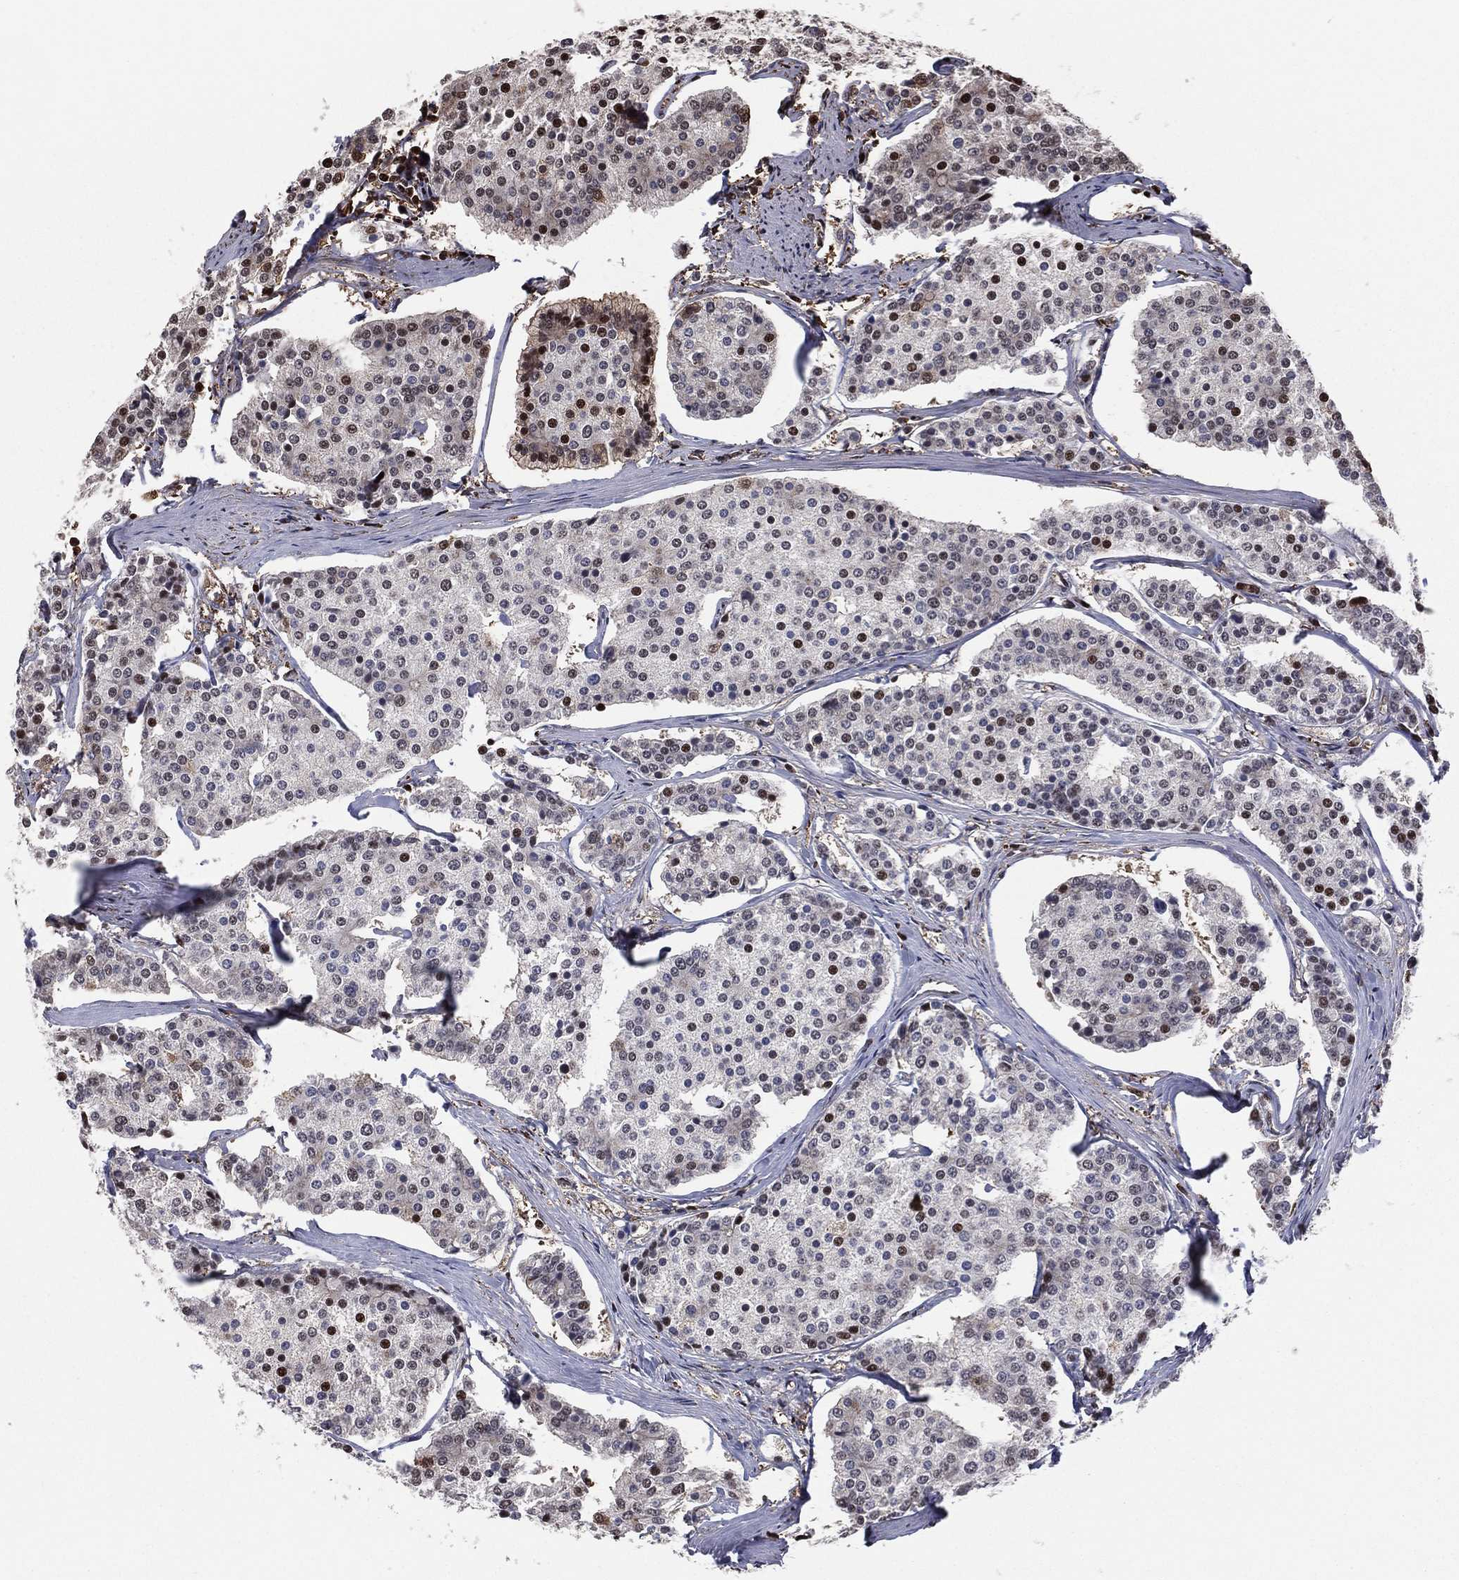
{"staining": {"intensity": "moderate", "quantity": "<25%", "location": "nuclear"}, "tissue": "carcinoid", "cell_type": "Tumor cells", "image_type": "cancer", "snomed": [{"axis": "morphology", "description": "Carcinoid, malignant, NOS"}, {"axis": "topography", "description": "Small intestine"}], "caption": "This photomicrograph demonstrates immunohistochemistry (IHC) staining of human carcinoid (malignant), with low moderate nuclear positivity in approximately <25% of tumor cells.", "gene": "GAPDH", "patient": {"sex": "female", "age": 65}}